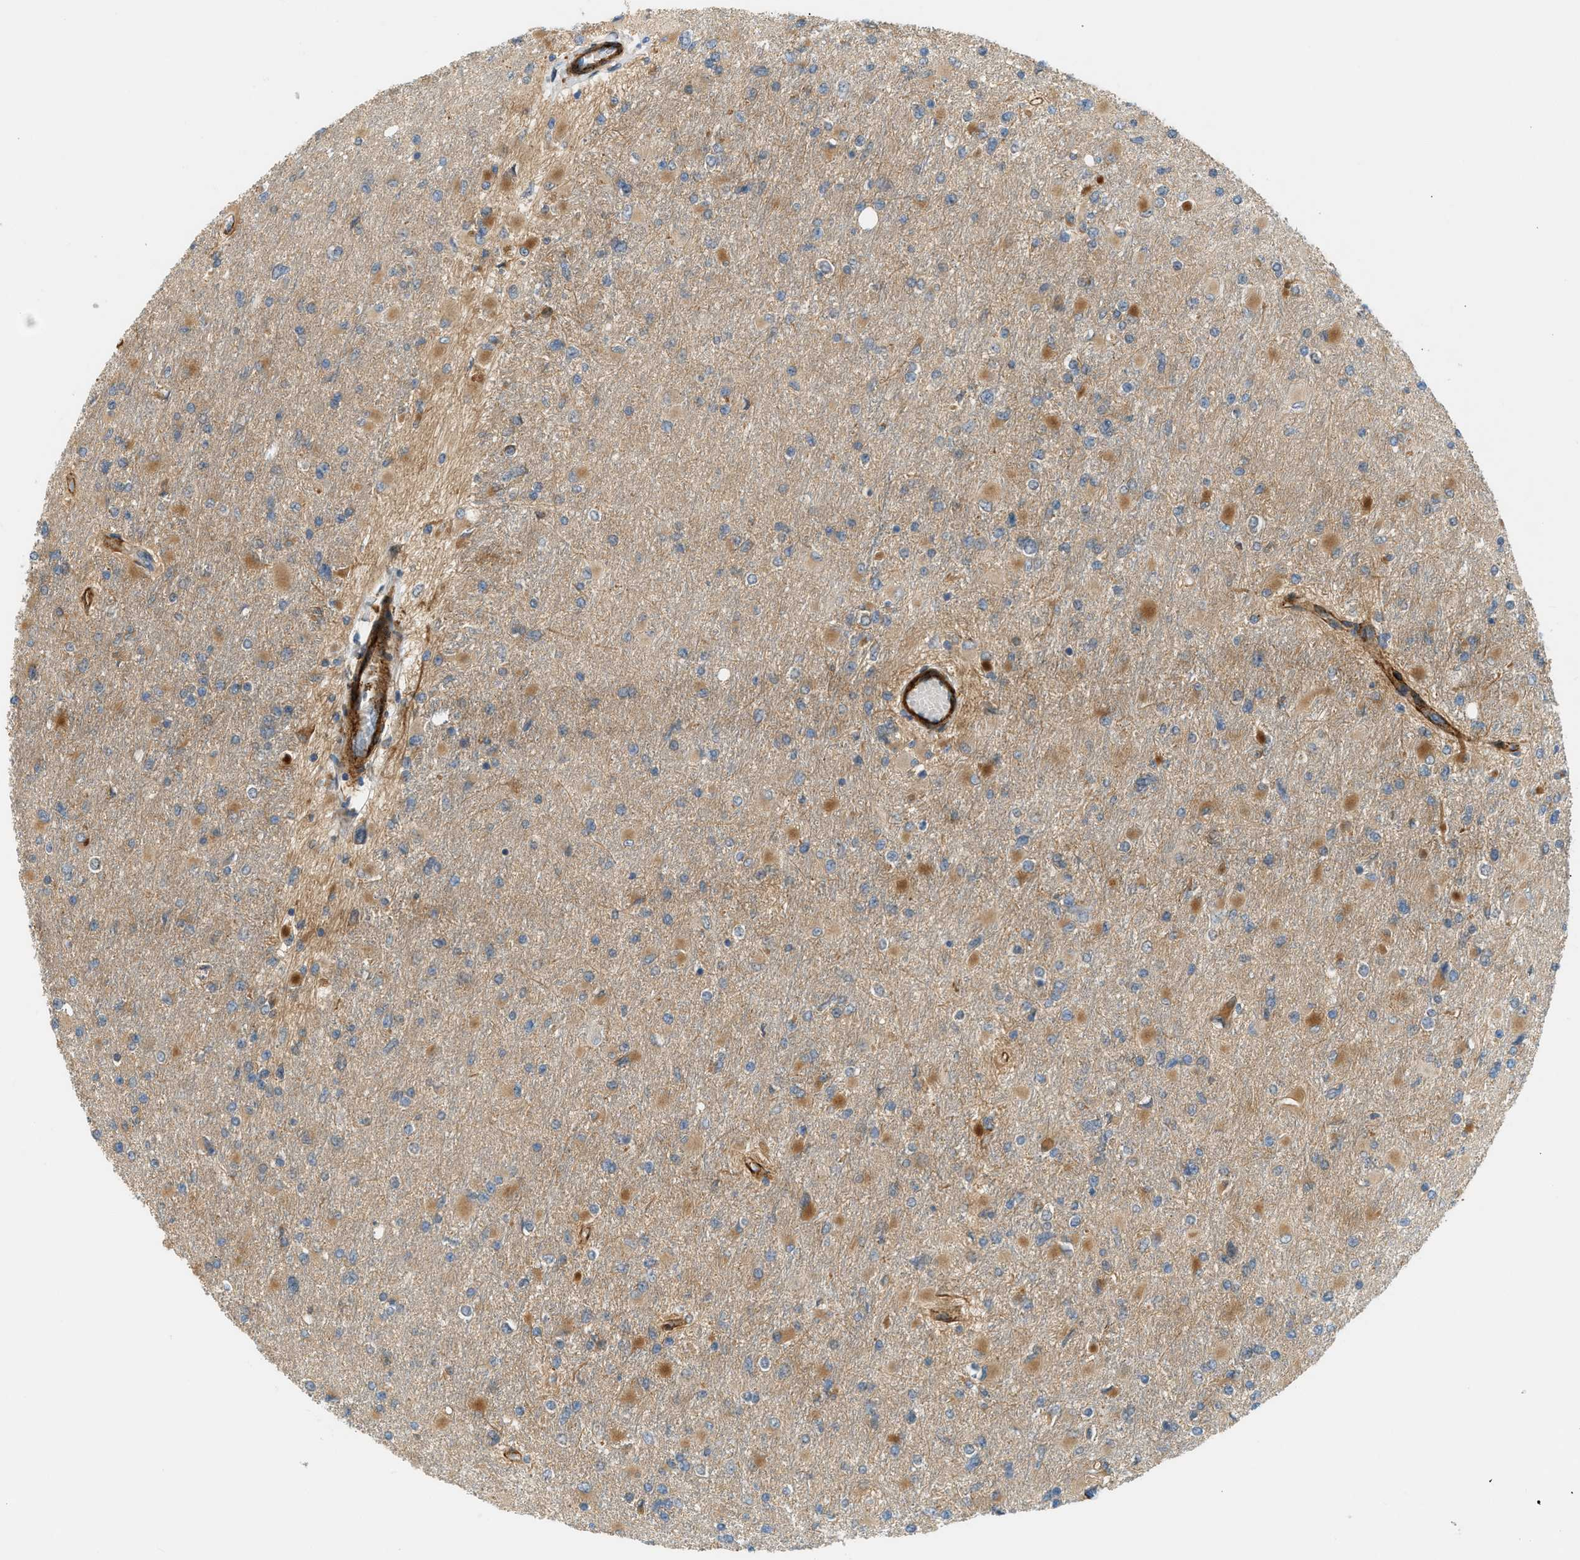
{"staining": {"intensity": "moderate", "quantity": "25%-75%", "location": "cytoplasmic/membranous"}, "tissue": "glioma", "cell_type": "Tumor cells", "image_type": "cancer", "snomed": [{"axis": "morphology", "description": "Glioma, malignant, High grade"}, {"axis": "topography", "description": "Cerebral cortex"}], "caption": "Immunohistochemistry (IHC) (DAB) staining of human glioma demonstrates moderate cytoplasmic/membranous protein expression in about 25%-75% of tumor cells.", "gene": "EDNRA", "patient": {"sex": "female", "age": 36}}